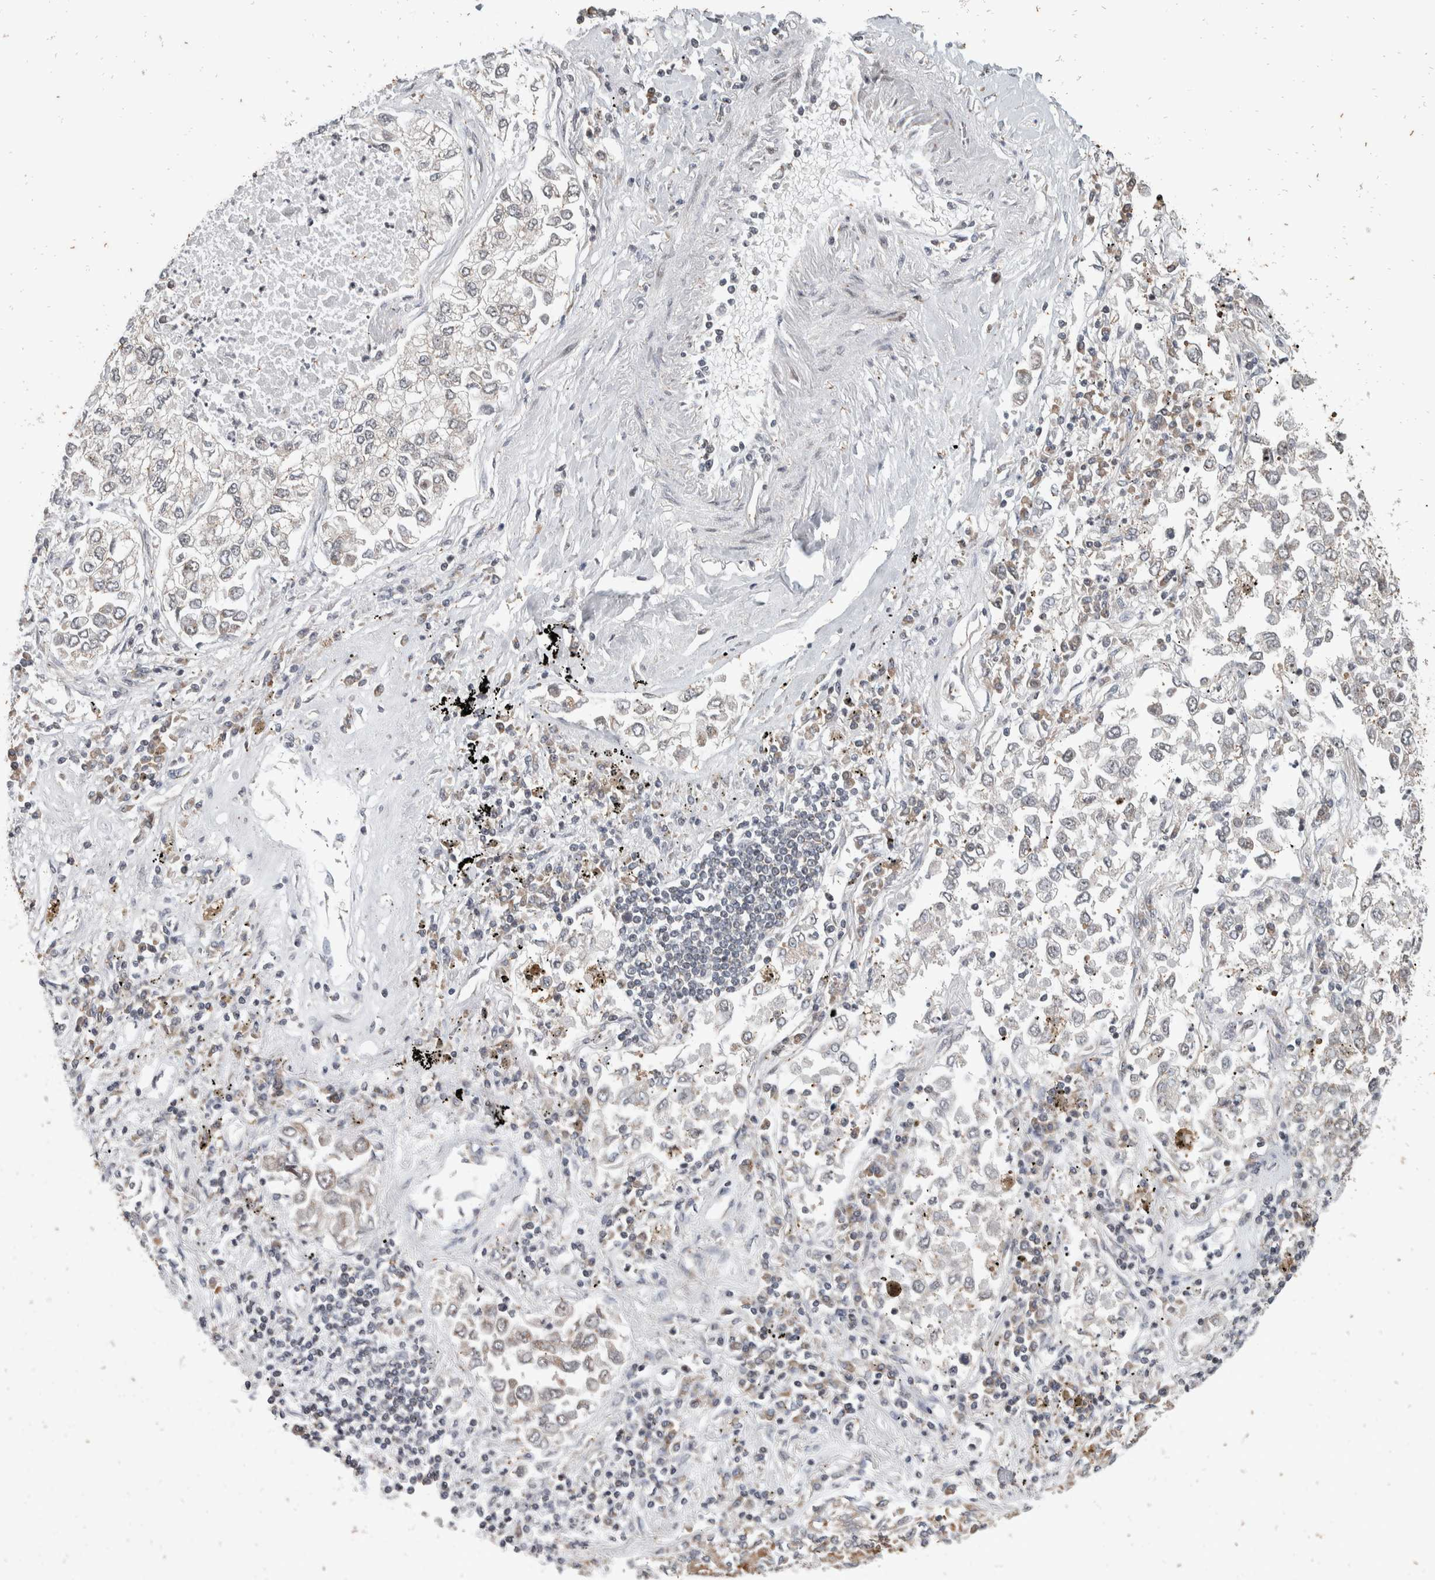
{"staining": {"intensity": "negative", "quantity": "none", "location": "none"}, "tissue": "lung cancer", "cell_type": "Tumor cells", "image_type": "cancer", "snomed": [{"axis": "morphology", "description": "Inflammation, NOS"}, {"axis": "morphology", "description": "Adenocarcinoma, NOS"}, {"axis": "topography", "description": "Lung"}], "caption": "Immunohistochemical staining of adenocarcinoma (lung) exhibits no significant positivity in tumor cells.", "gene": "ATXN7L1", "patient": {"sex": "male", "age": 63}}